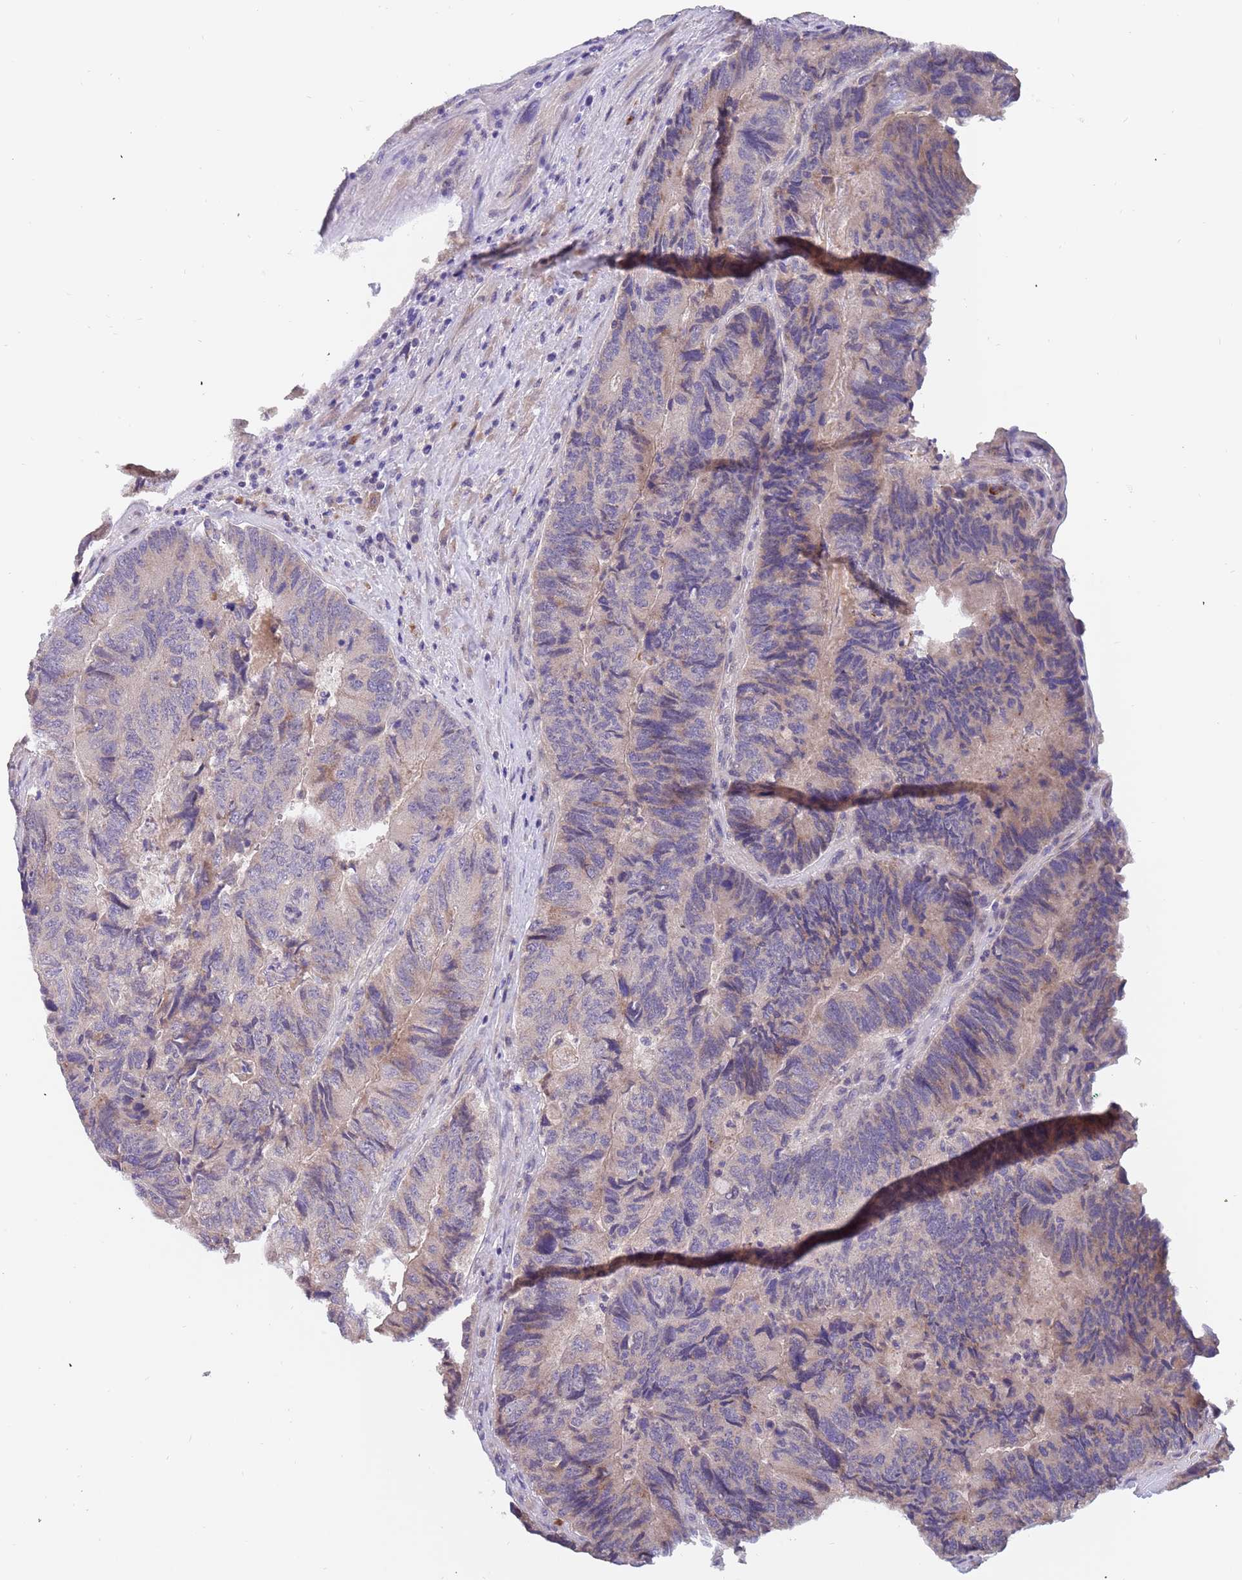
{"staining": {"intensity": "negative", "quantity": "none", "location": "none"}, "tissue": "colorectal cancer", "cell_type": "Tumor cells", "image_type": "cancer", "snomed": [{"axis": "morphology", "description": "Adenocarcinoma, NOS"}, {"axis": "topography", "description": "Colon"}], "caption": "Immunohistochemical staining of colorectal cancer (adenocarcinoma) displays no significant expression in tumor cells.", "gene": "ZNF746", "patient": {"sex": "female", "age": 67}}